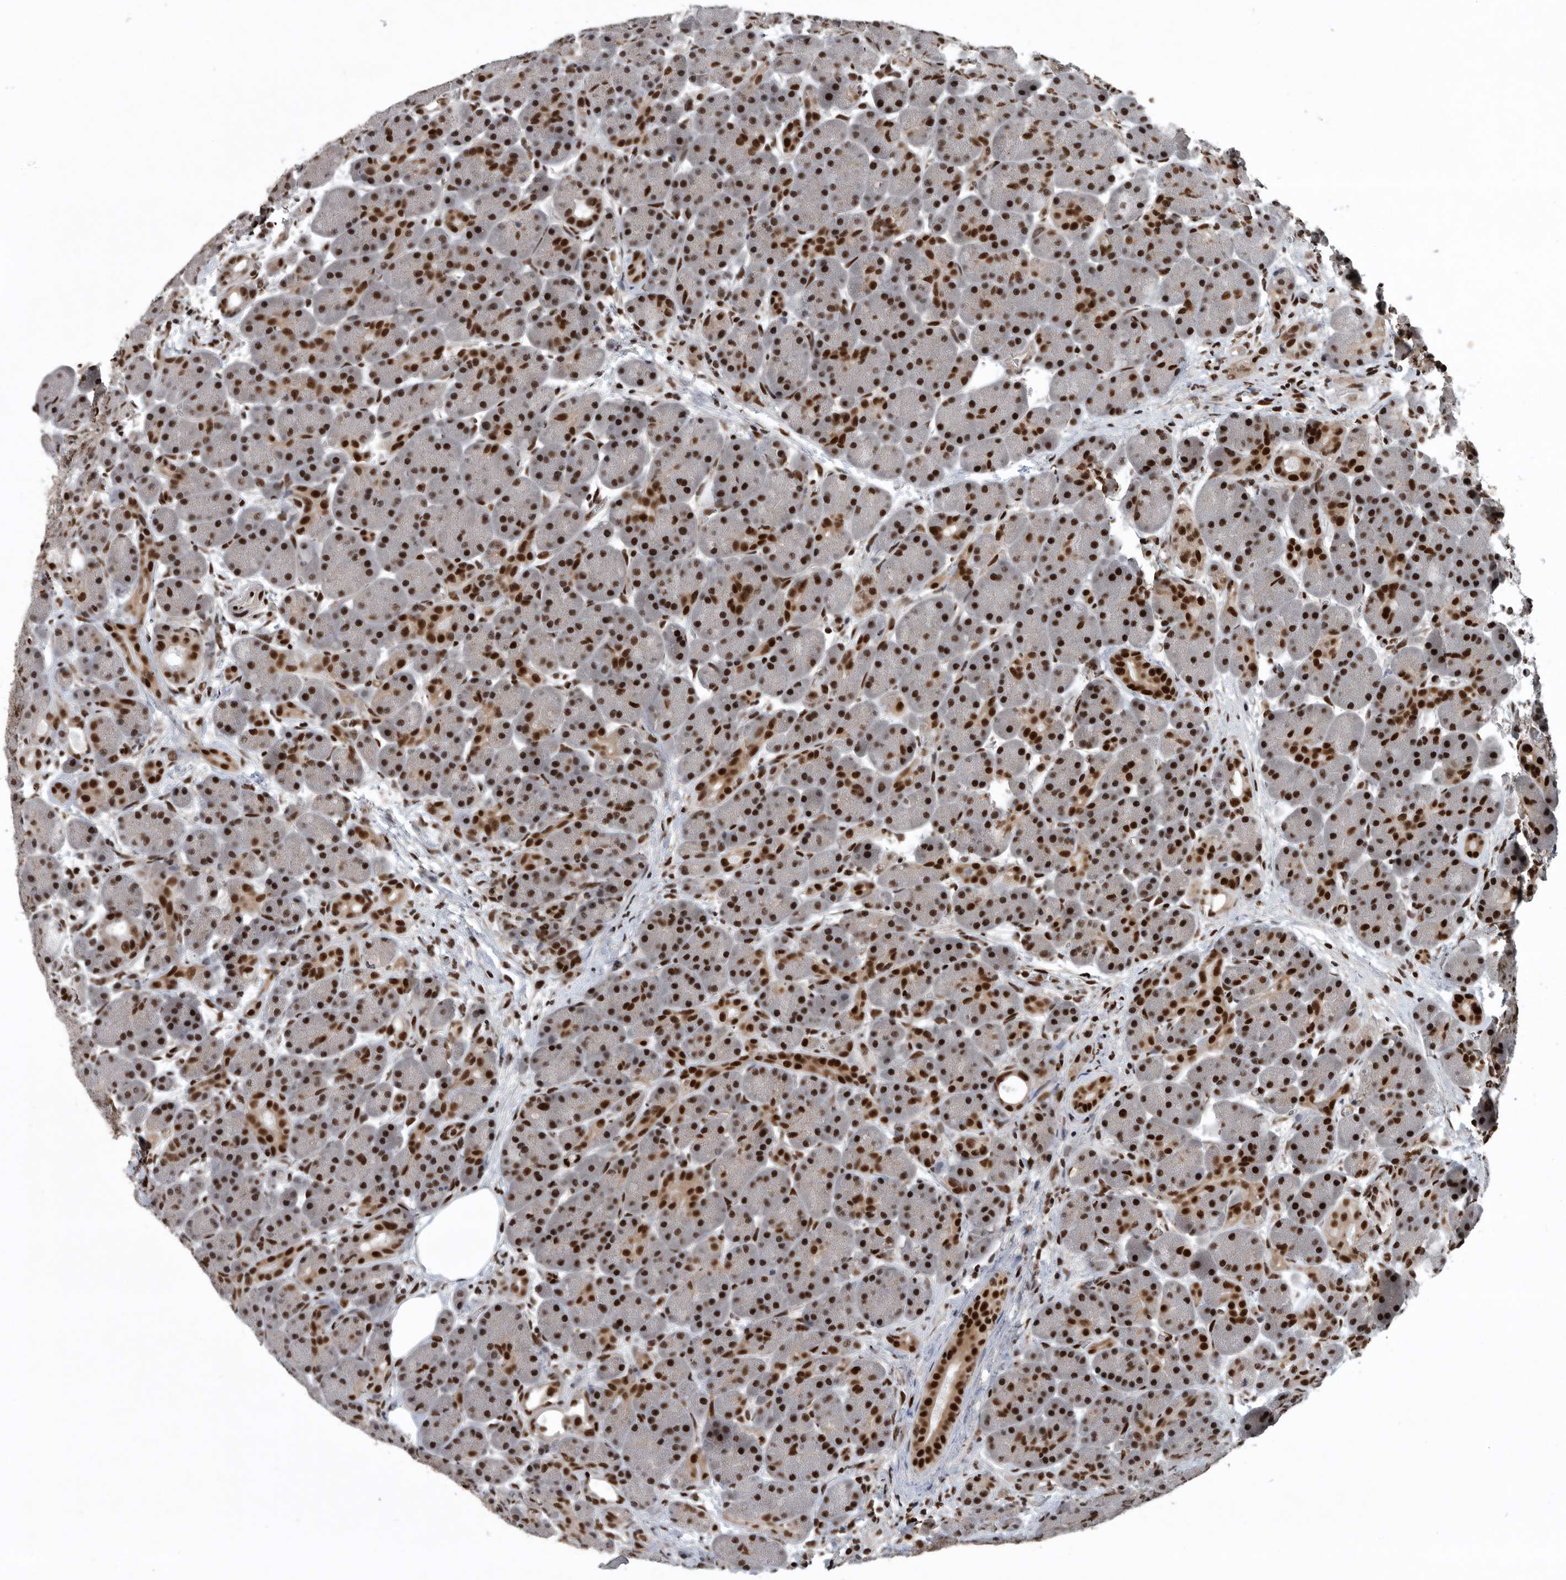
{"staining": {"intensity": "strong", "quantity": ">75%", "location": "nuclear"}, "tissue": "pancreas", "cell_type": "Exocrine glandular cells", "image_type": "normal", "snomed": [{"axis": "morphology", "description": "Normal tissue, NOS"}, {"axis": "topography", "description": "Pancreas"}], "caption": "Immunohistochemistry photomicrograph of unremarkable pancreas stained for a protein (brown), which shows high levels of strong nuclear expression in approximately >75% of exocrine glandular cells.", "gene": "SENP7", "patient": {"sex": "male", "age": 63}}